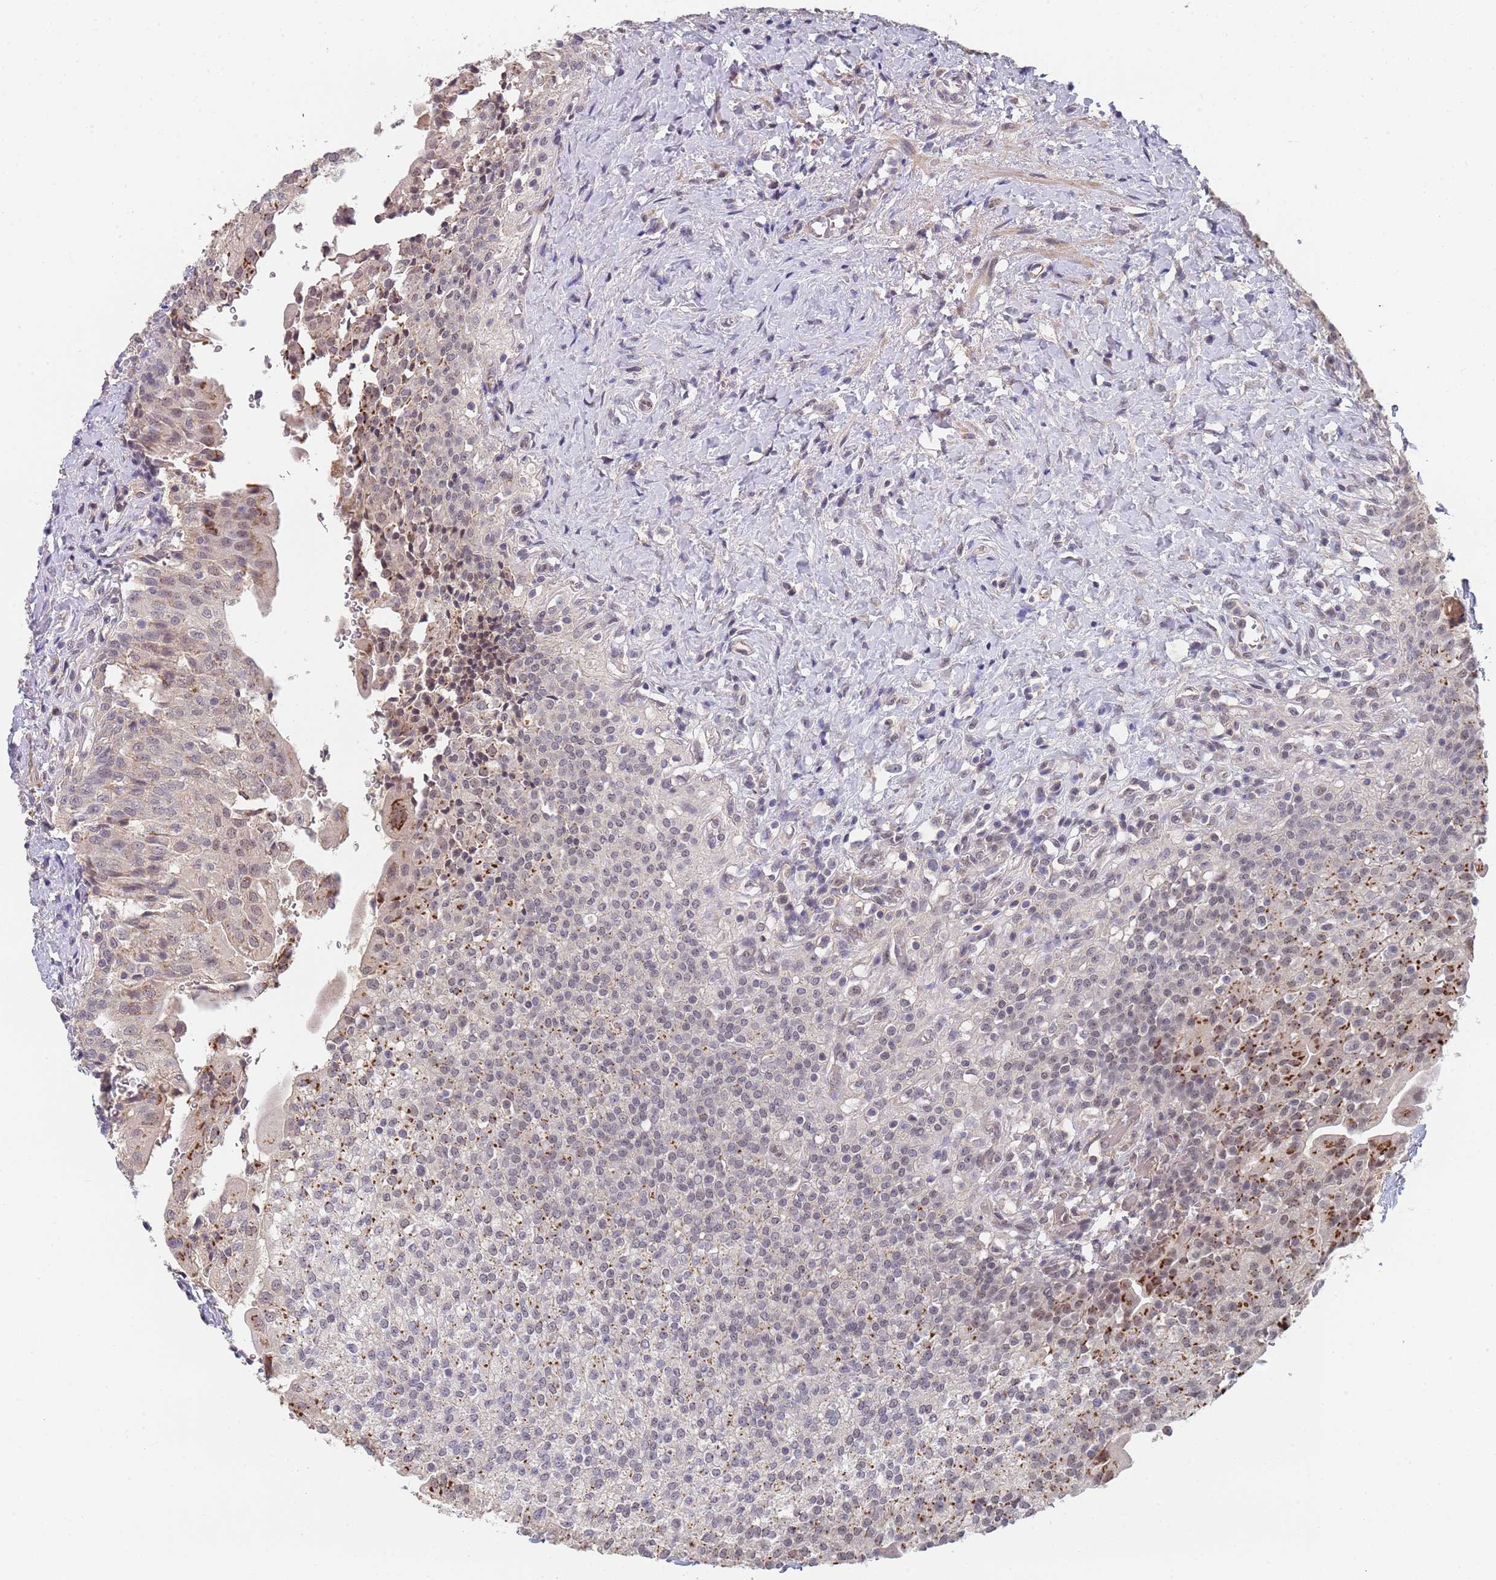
{"staining": {"intensity": "moderate", "quantity": "25%-75%", "location": "nuclear"}, "tissue": "urinary bladder", "cell_type": "Urothelial cells", "image_type": "normal", "snomed": [{"axis": "morphology", "description": "Normal tissue, NOS"}, {"axis": "morphology", "description": "Inflammation, NOS"}, {"axis": "topography", "description": "Urinary bladder"}], "caption": "Human urinary bladder stained with a brown dye reveals moderate nuclear positive expression in about 25%-75% of urothelial cells.", "gene": "B4GALT4", "patient": {"sex": "male", "age": 64}}